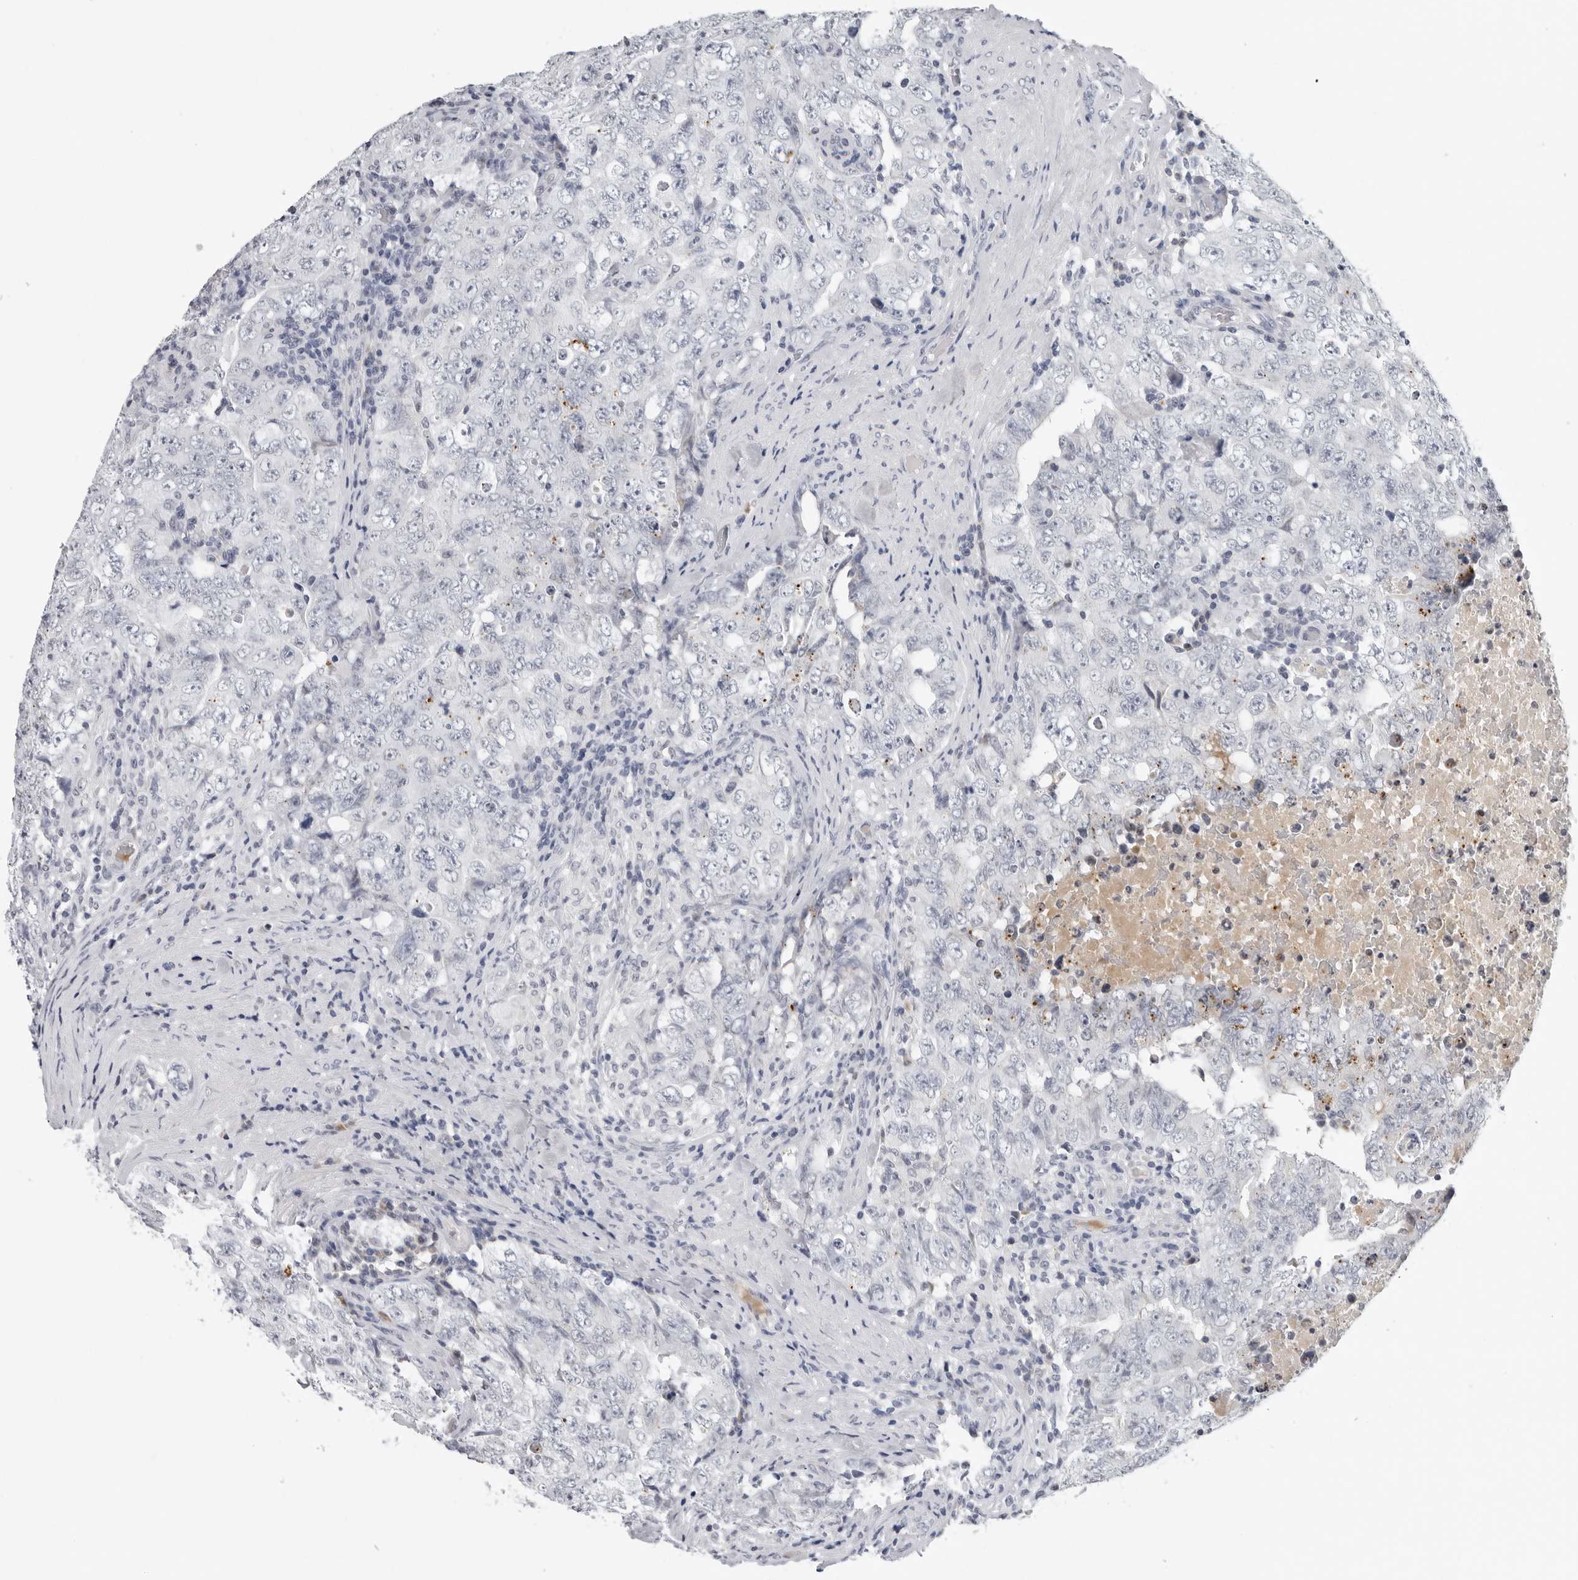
{"staining": {"intensity": "negative", "quantity": "none", "location": "none"}, "tissue": "testis cancer", "cell_type": "Tumor cells", "image_type": "cancer", "snomed": [{"axis": "morphology", "description": "Carcinoma, Embryonal, NOS"}, {"axis": "topography", "description": "Testis"}], "caption": "Immunohistochemistry photomicrograph of neoplastic tissue: testis embryonal carcinoma stained with DAB displays no significant protein expression in tumor cells.", "gene": "ZNF502", "patient": {"sex": "male", "age": 26}}